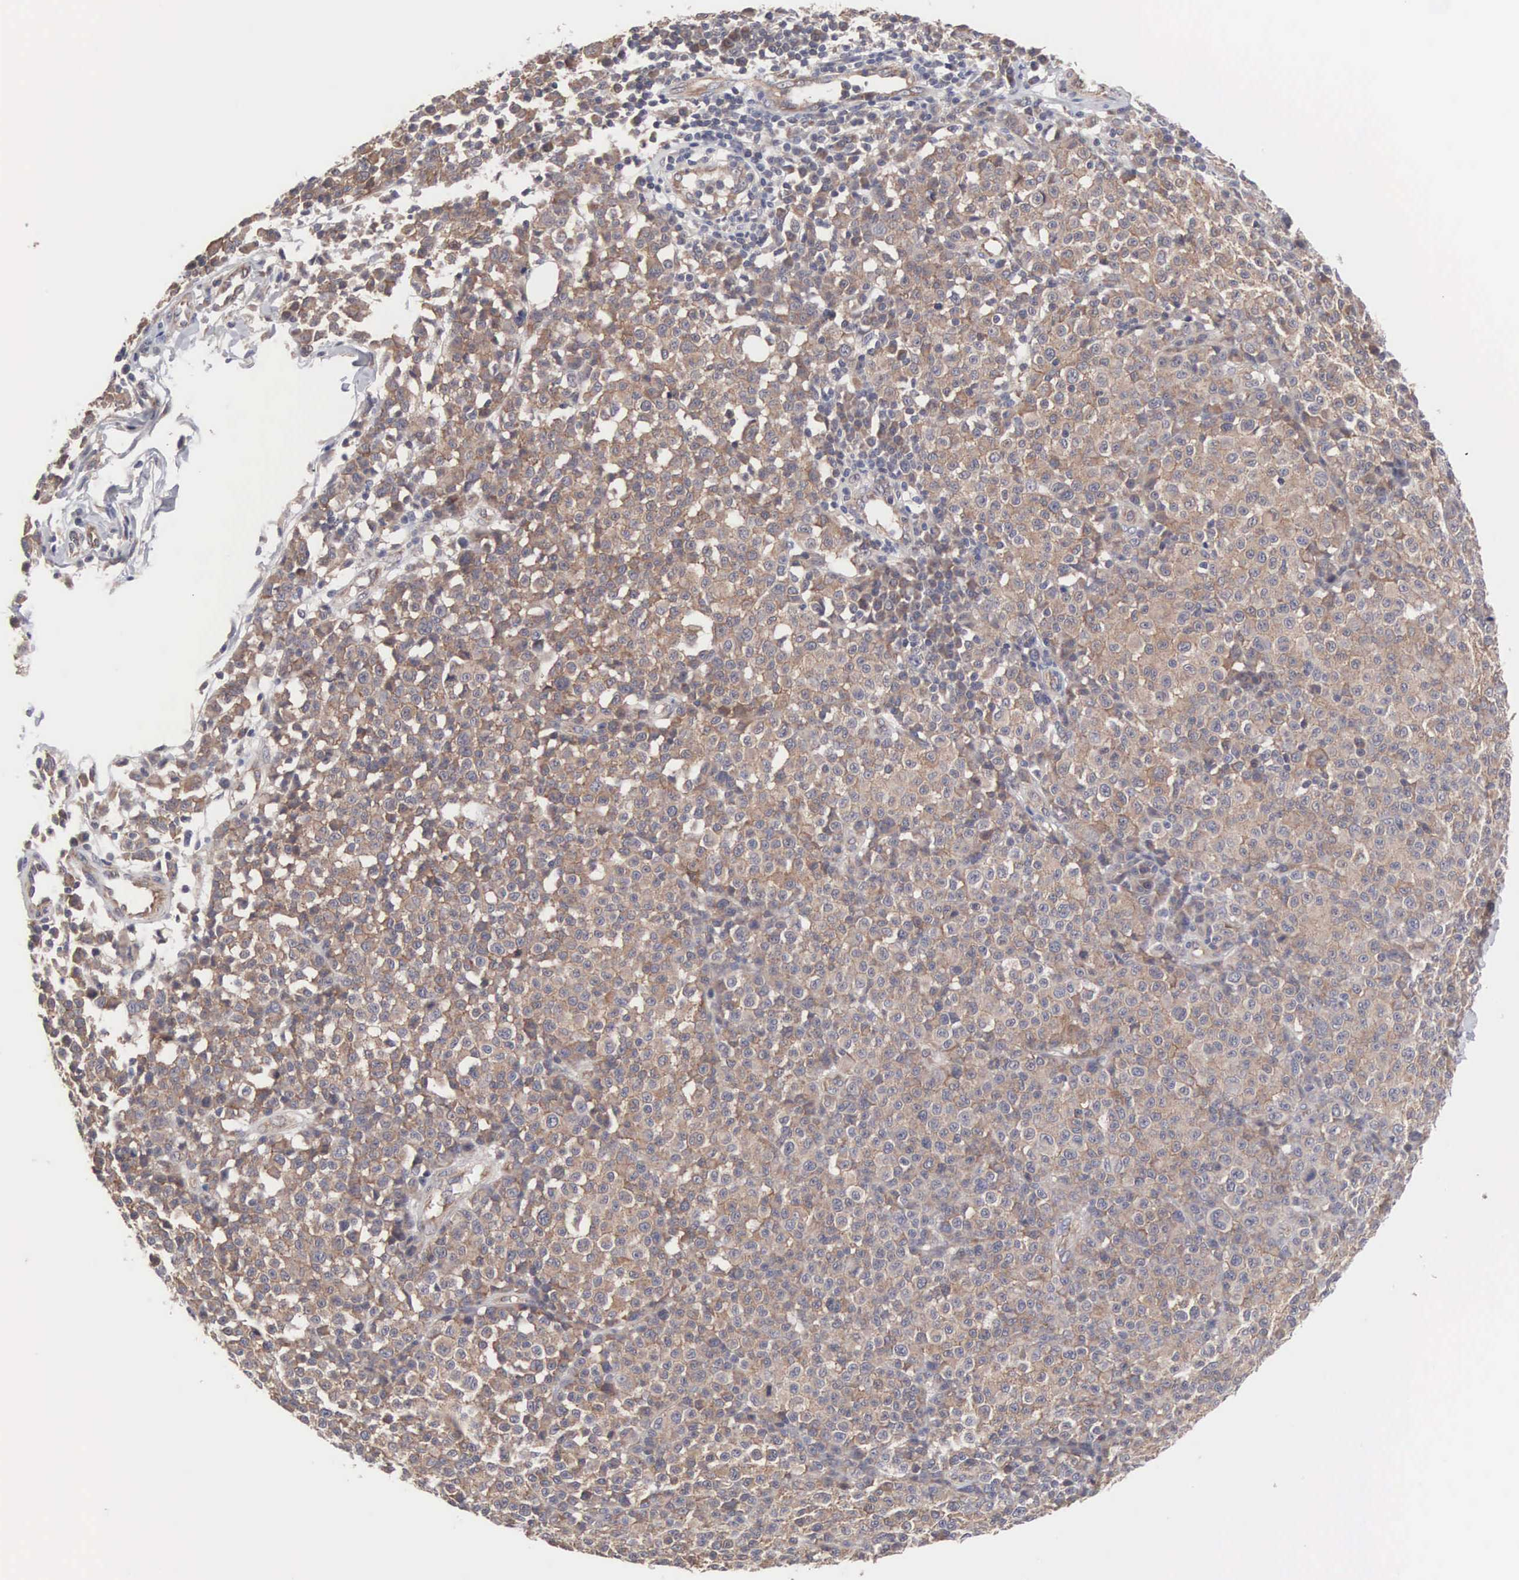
{"staining": {"intensity": "weak", "quantity": ">75%", "location": "cytoplasmic/membranous"}, "tissue": "melanoma", "cell_type": "Tumor cells", "image_type": "cancer", "snomed": [{"axis": "morphology", "description": "Malignant melanoma, Metastatic site"}, {"axis": "topography", "description": "Skin"}], "caption": "Human malignant melanoma (metastatic site) stained with a brown dye exhibits weak cytoplasmic/membranous positive expression in approximately >75% of tumor cells.", "gene": "INF2", "patient": {"sex": "male", "age": 32}}